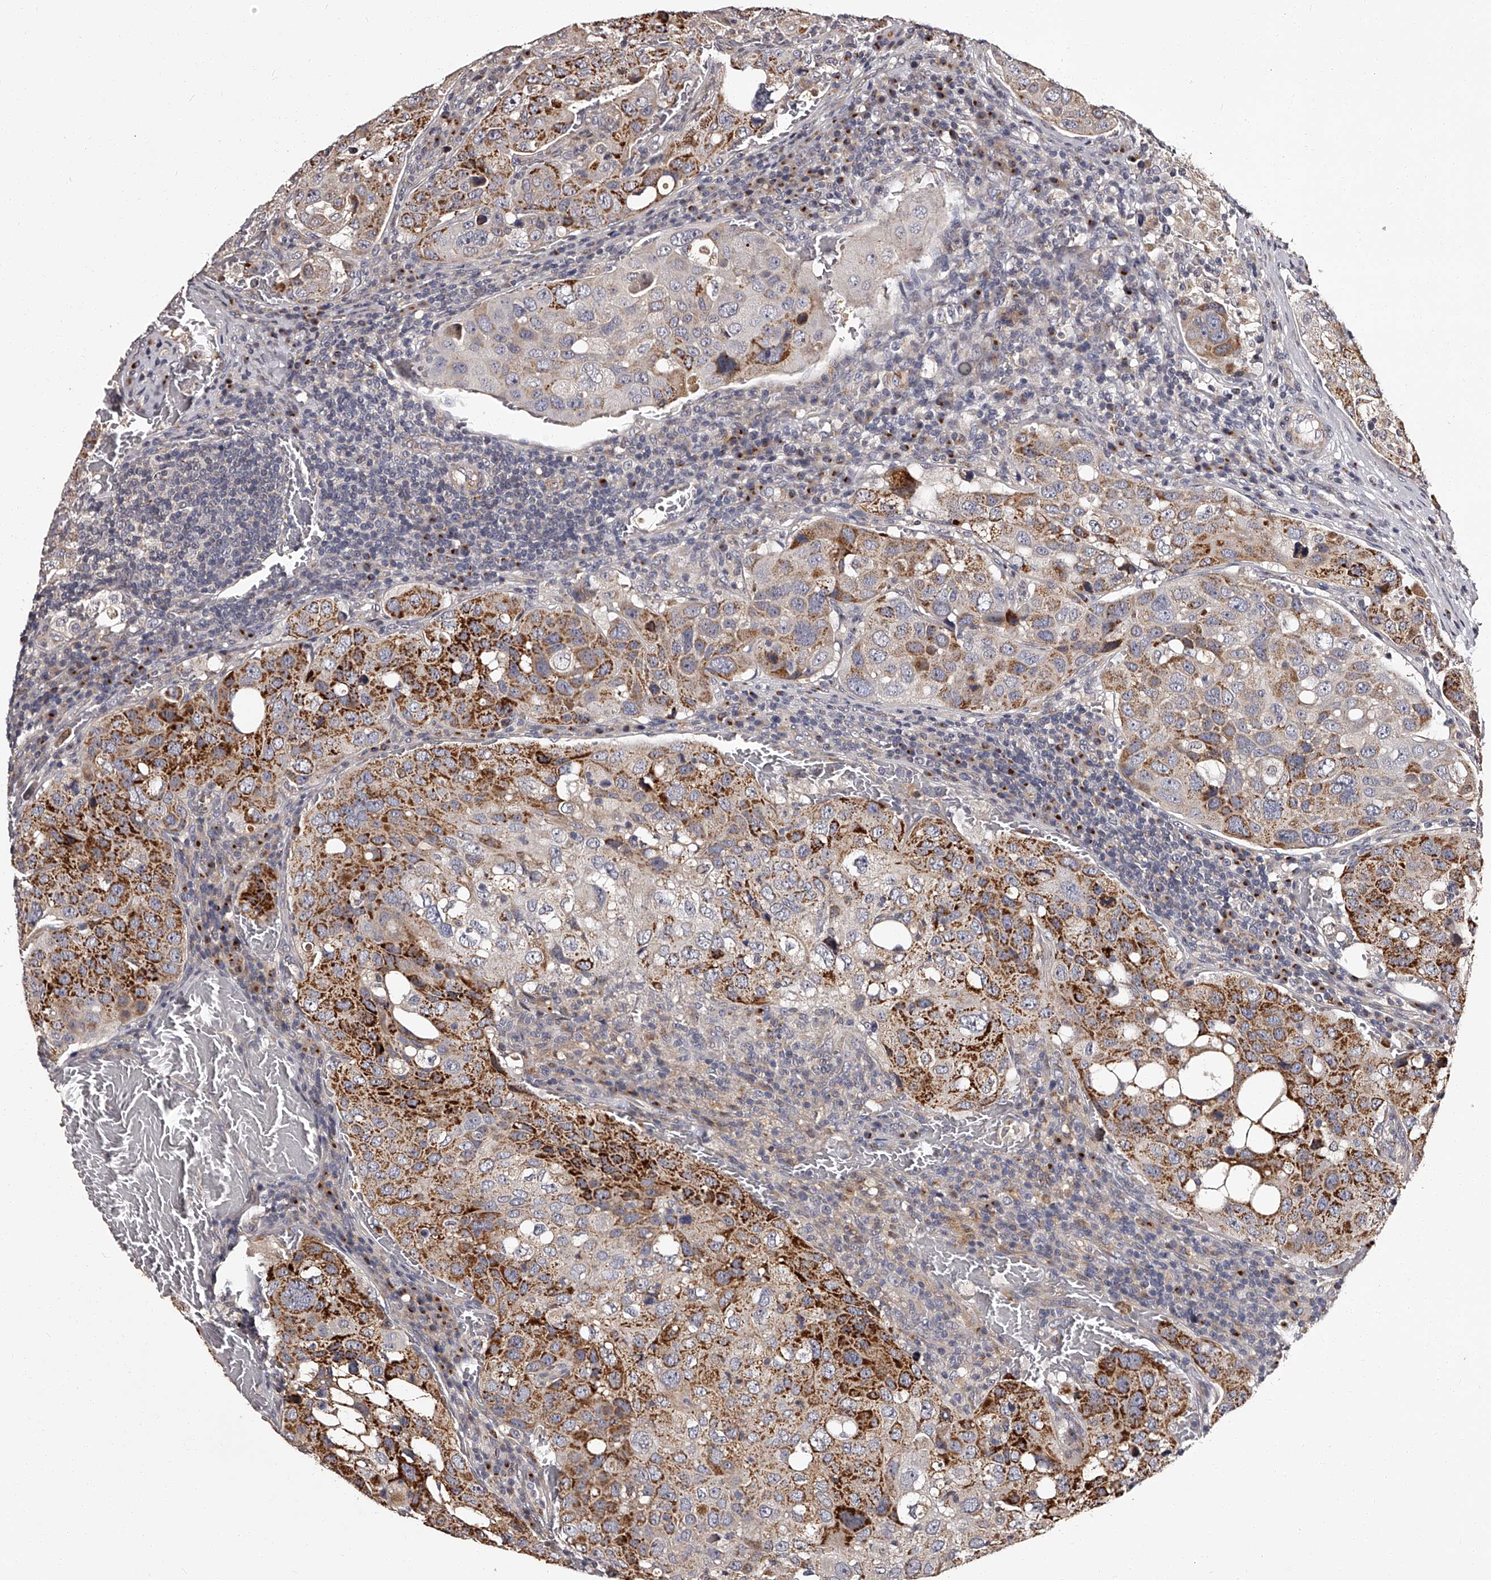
{"staining": {"intensity": "strong", "quantity": "25%-75%", "location": "cytoplasmic/membranous"}, "tissue": "urothelial cancer", "cell_type": "Tumor cells", "image_type": "cancer", "snomed": [{"axis": "morphology", "description": "Urothelial carcinoma, High grade"}, {"axis": "topography", "description": "Lymph node"}, {"axis": "topography", "description": "Urinary bladder"}], "caption": "DAB (3,3'-diaminobenzidine) immunohistochemical staining of high-grade urothelial carcinoma shows strong cytoplasmic/membranous protein positivity in about 25%-75% of tumor cells.", "gene": "RSC1A1", "patient": {"sex": "male", "age": 51}}